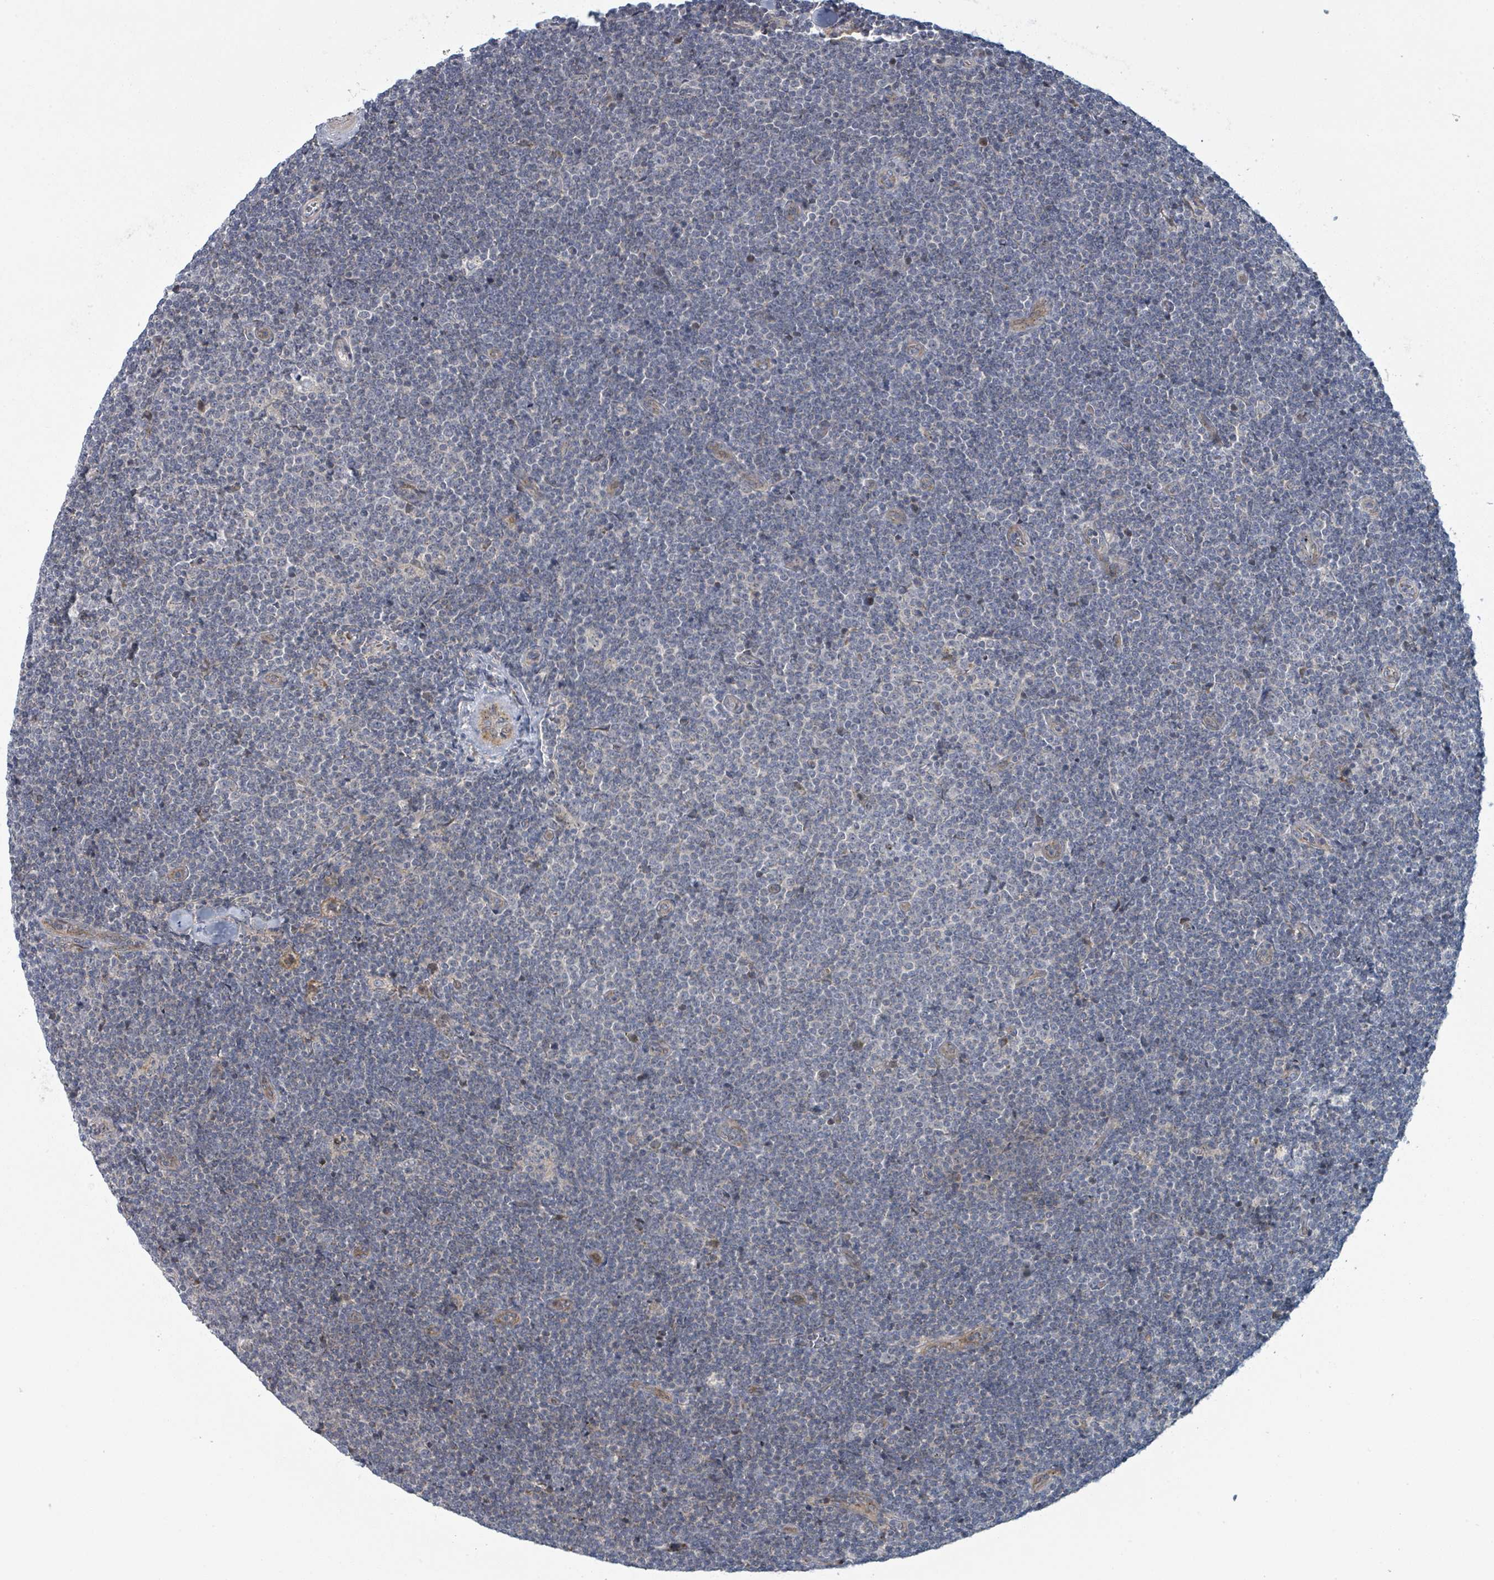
{"staining": {"intensity": "negative", "quantity": "none", "location": "none"}, "tissue": "lymphoma", "cell_type": "Tumor cells", "image_type": "cancer", "snomed": [{"axis": "morphology", "description": "Malignant lymphoma, non-Hodgkin's type, Low grade"}, {"axis": "topography", "description": "Lymph node"}], "caption": "Human lymphoma stained for a protein using immunohistochemistry displays no expression in tumor cells.", "gene": "COL5A3", "patient": {"sex": "male", "age": 48}}